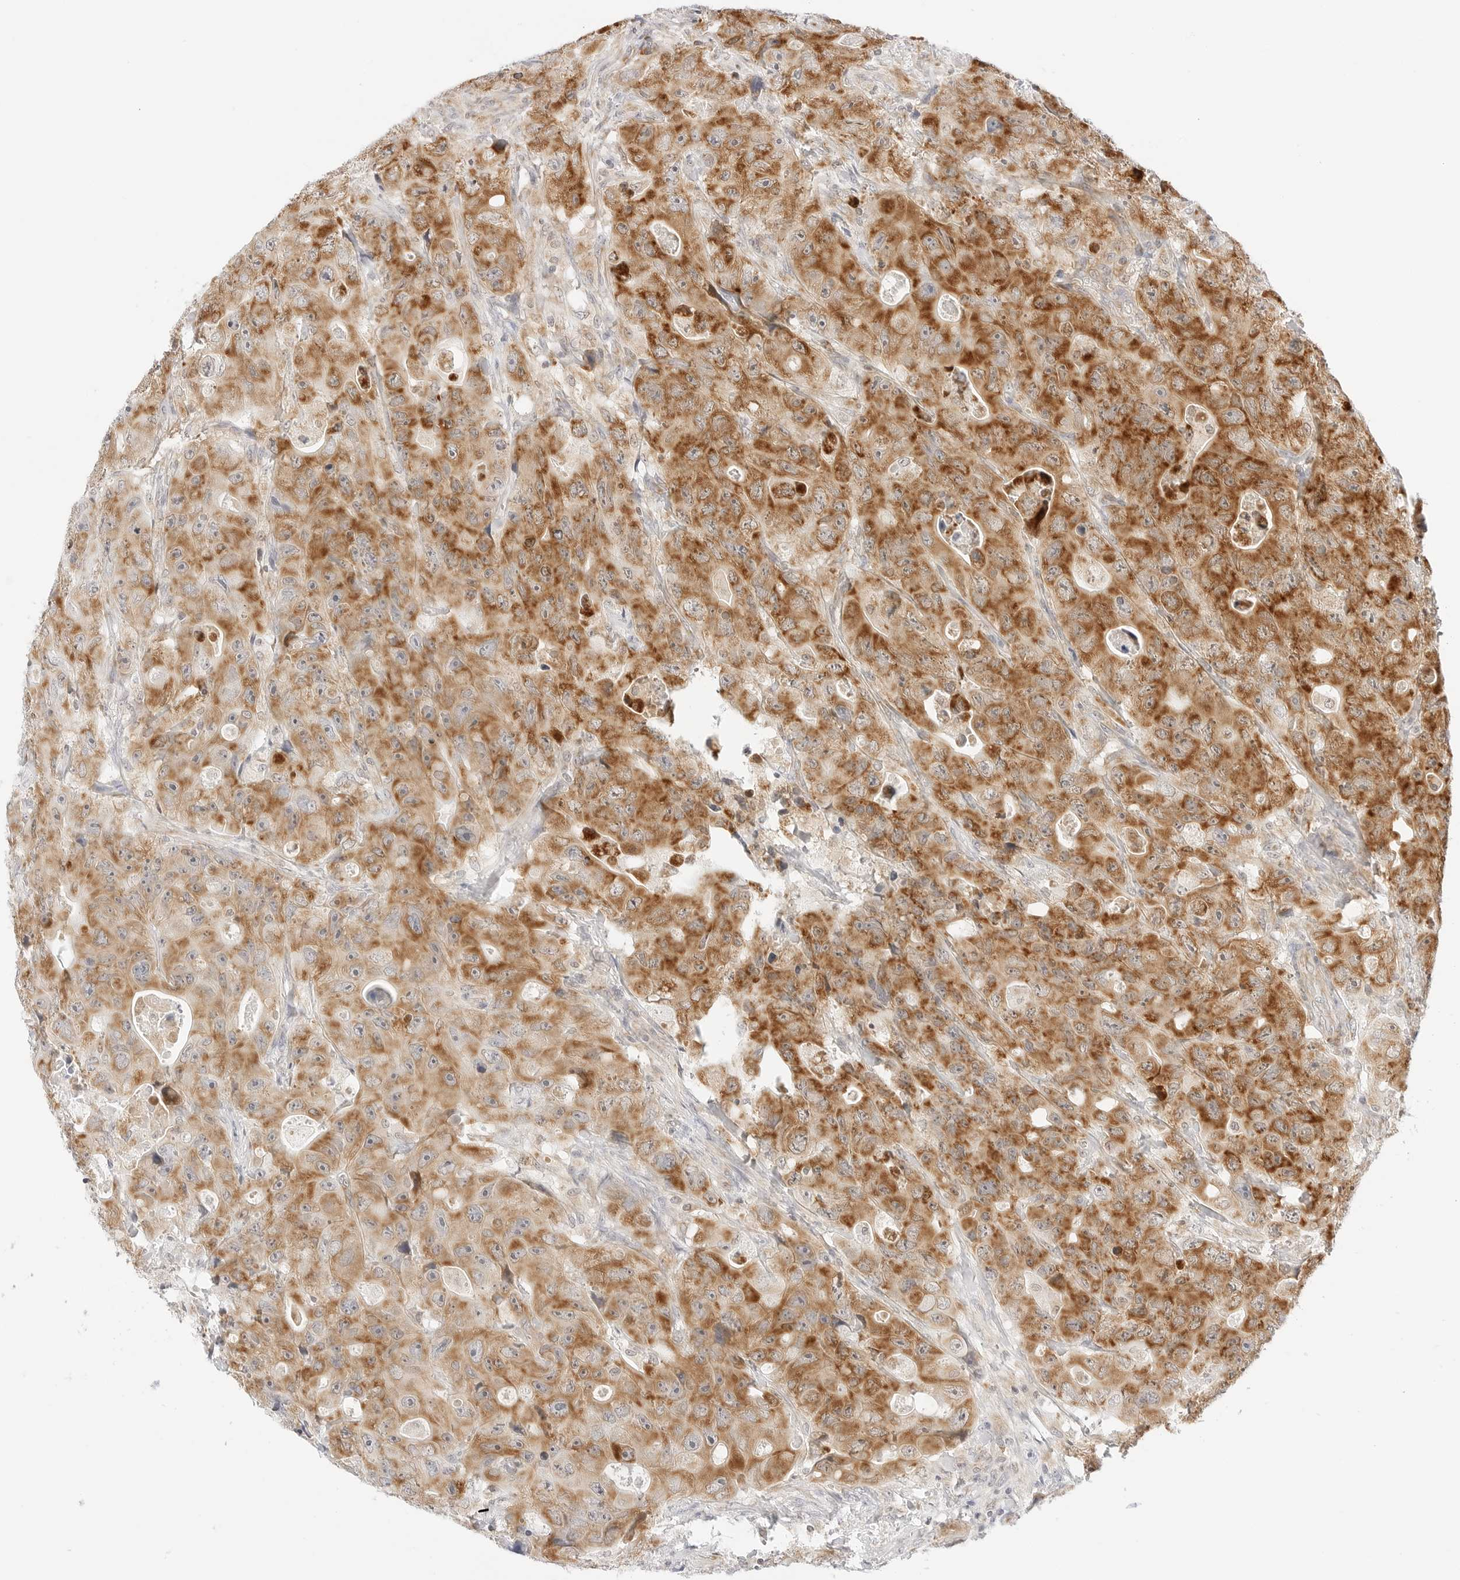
{"staining": {"intensity": "strong", "quantity": ">75%", "location": "cytoplasmic/membranous"}, "tissue": "colorectal cancer", "cell_type": "Tumor cells", "image_type": "cancer", "snomed": [{"axis": "morphology", "description": "Adenocarcinoma, NOS"}, {"axis": "topography", "description": "Colon"}], "caption": "Protein analysis of colorectal cancer tissue demonstrates strong cytoplasmic/membranous expression in about >75% of tumor cells.", "gene": "FH", "patient": {"sex": "female", "age": 46}}